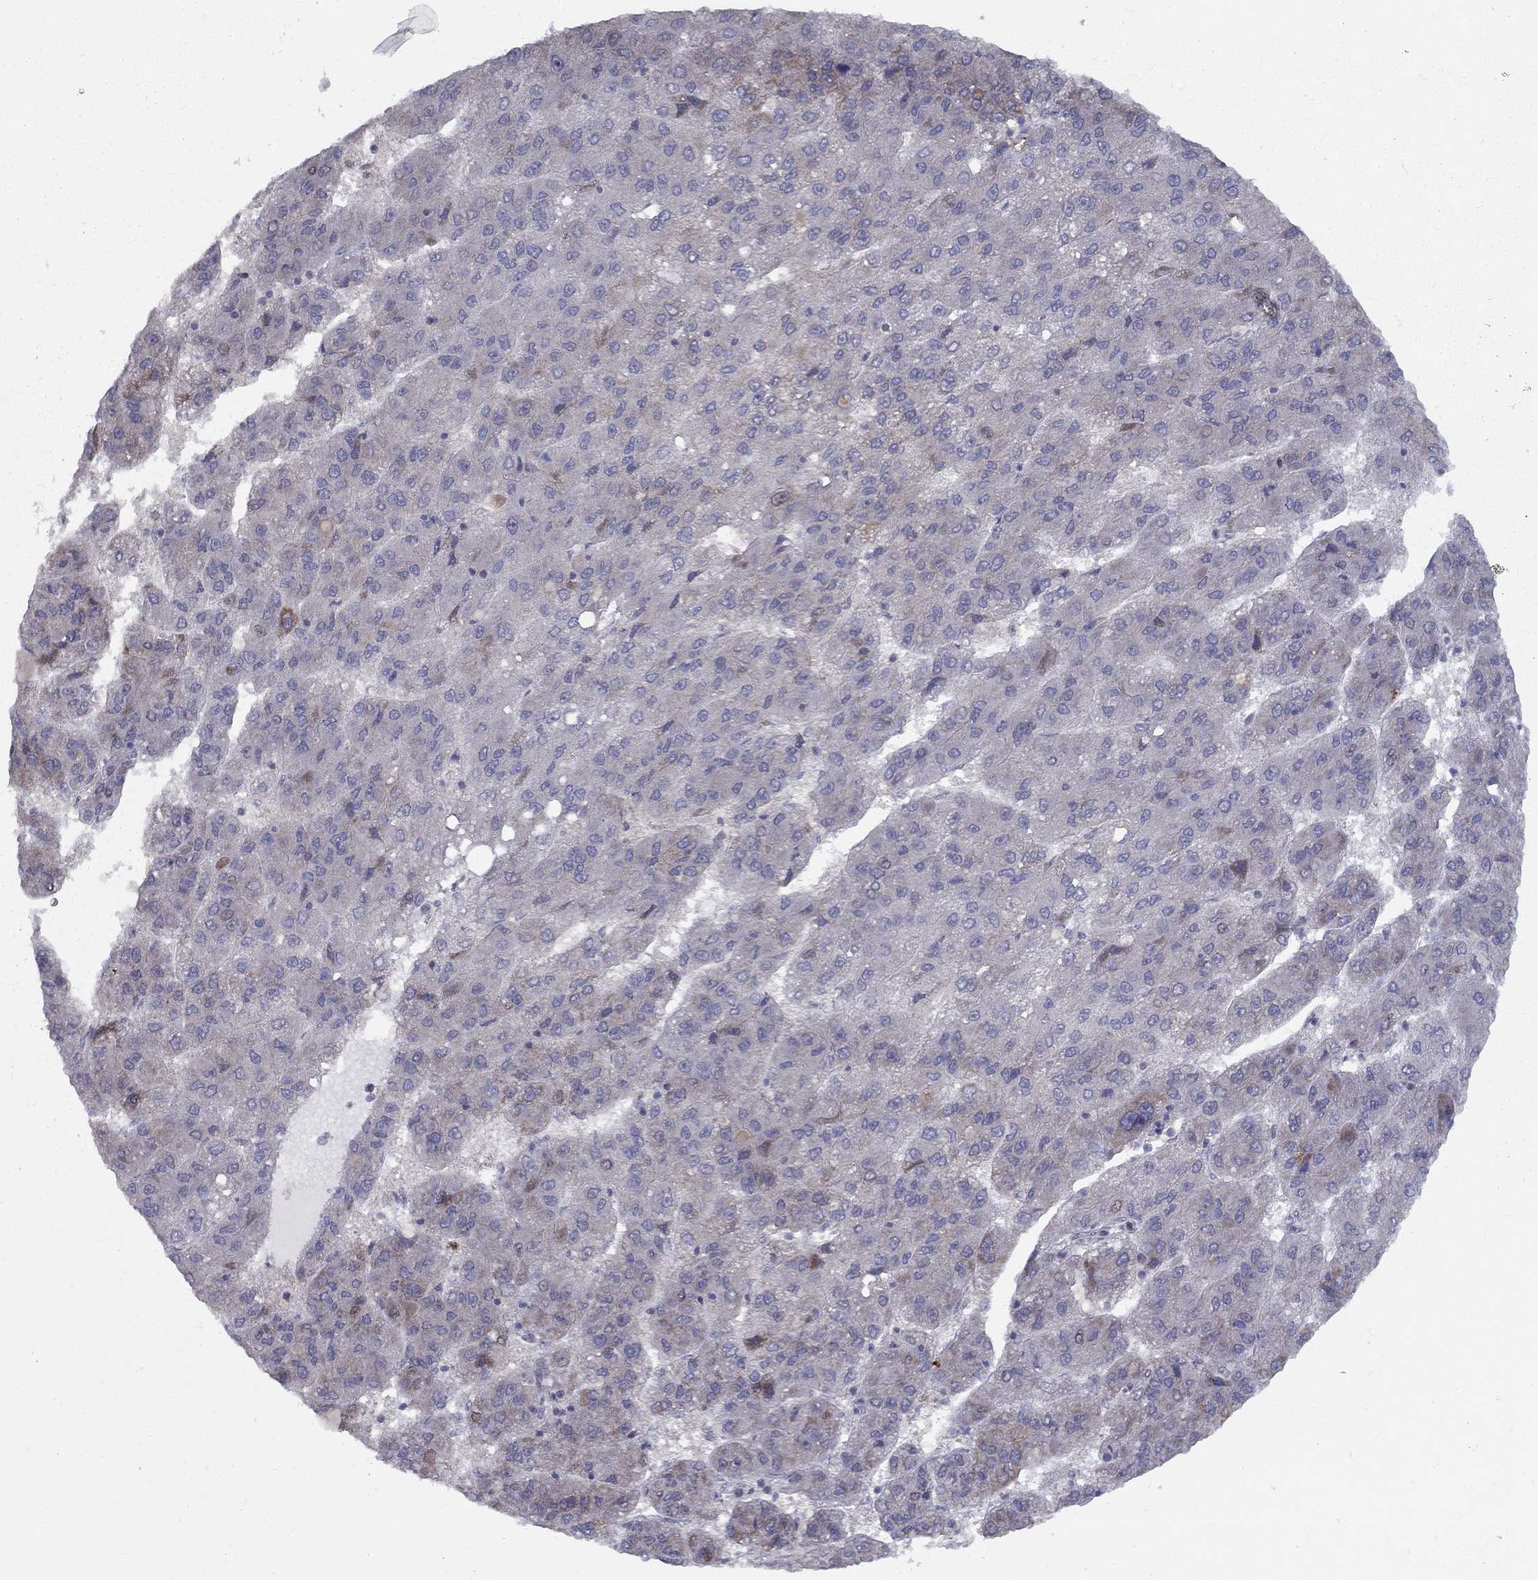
{"staining": {"intensity": "negative", "quantity": "none", "location": "none"}, "tissue": "liver cancer", "cell_type": "Tumor cells", "image_type": "cancer", "snomed": [{"axis": "morphology", "description": "Carcinoma, Hepatocellular, NOS"}, {"axis": "topography", "description": "Liver"}], "caption": "Immunohistochemistry (IHC) of human liver hepatocellular carcinoma reveals no staining in tumor cells.", "gene": "DUSP7", "patient": {"sex": "female", "age": 82}}